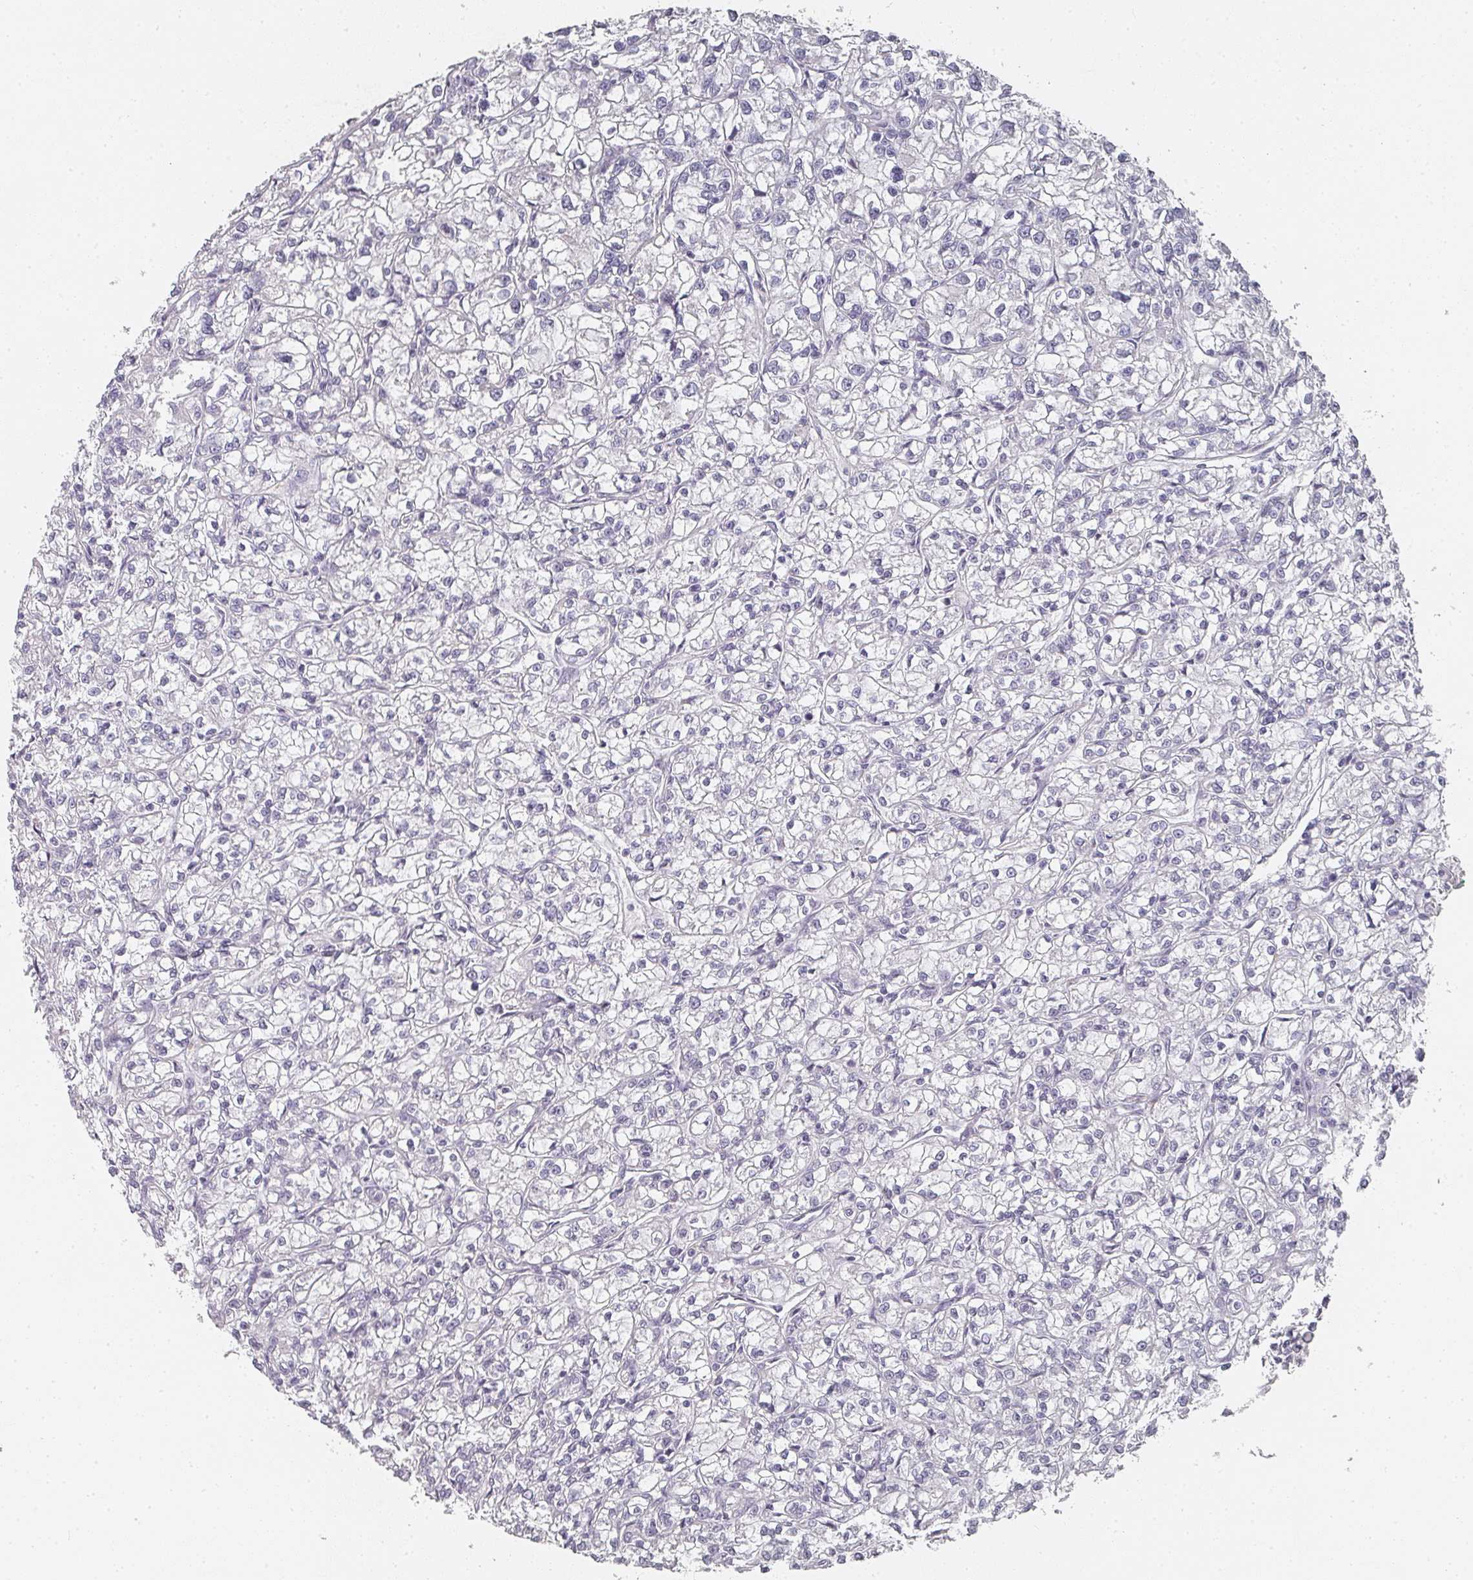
{"staining": {"intensity": "negative", "quantity": "none", "location": "none"}, "tissue": "renal cancer", "cell_type": "Tumor cells", "image_type": "cancer", "snomed": [{"axis": "morphology", "description": "Adenocarcinoma, NOS"}, {"axis": "topography", "description": "Kidney"}], "caption": "An immunohistochemistry image of renal adenocarcinoma is shown. There is no staining in tumor cells of renal adenocarcinoma. Nuclei are stained in blue.", "gene": "SHISA2", "patient": {"sex": "female", "age": 59}}